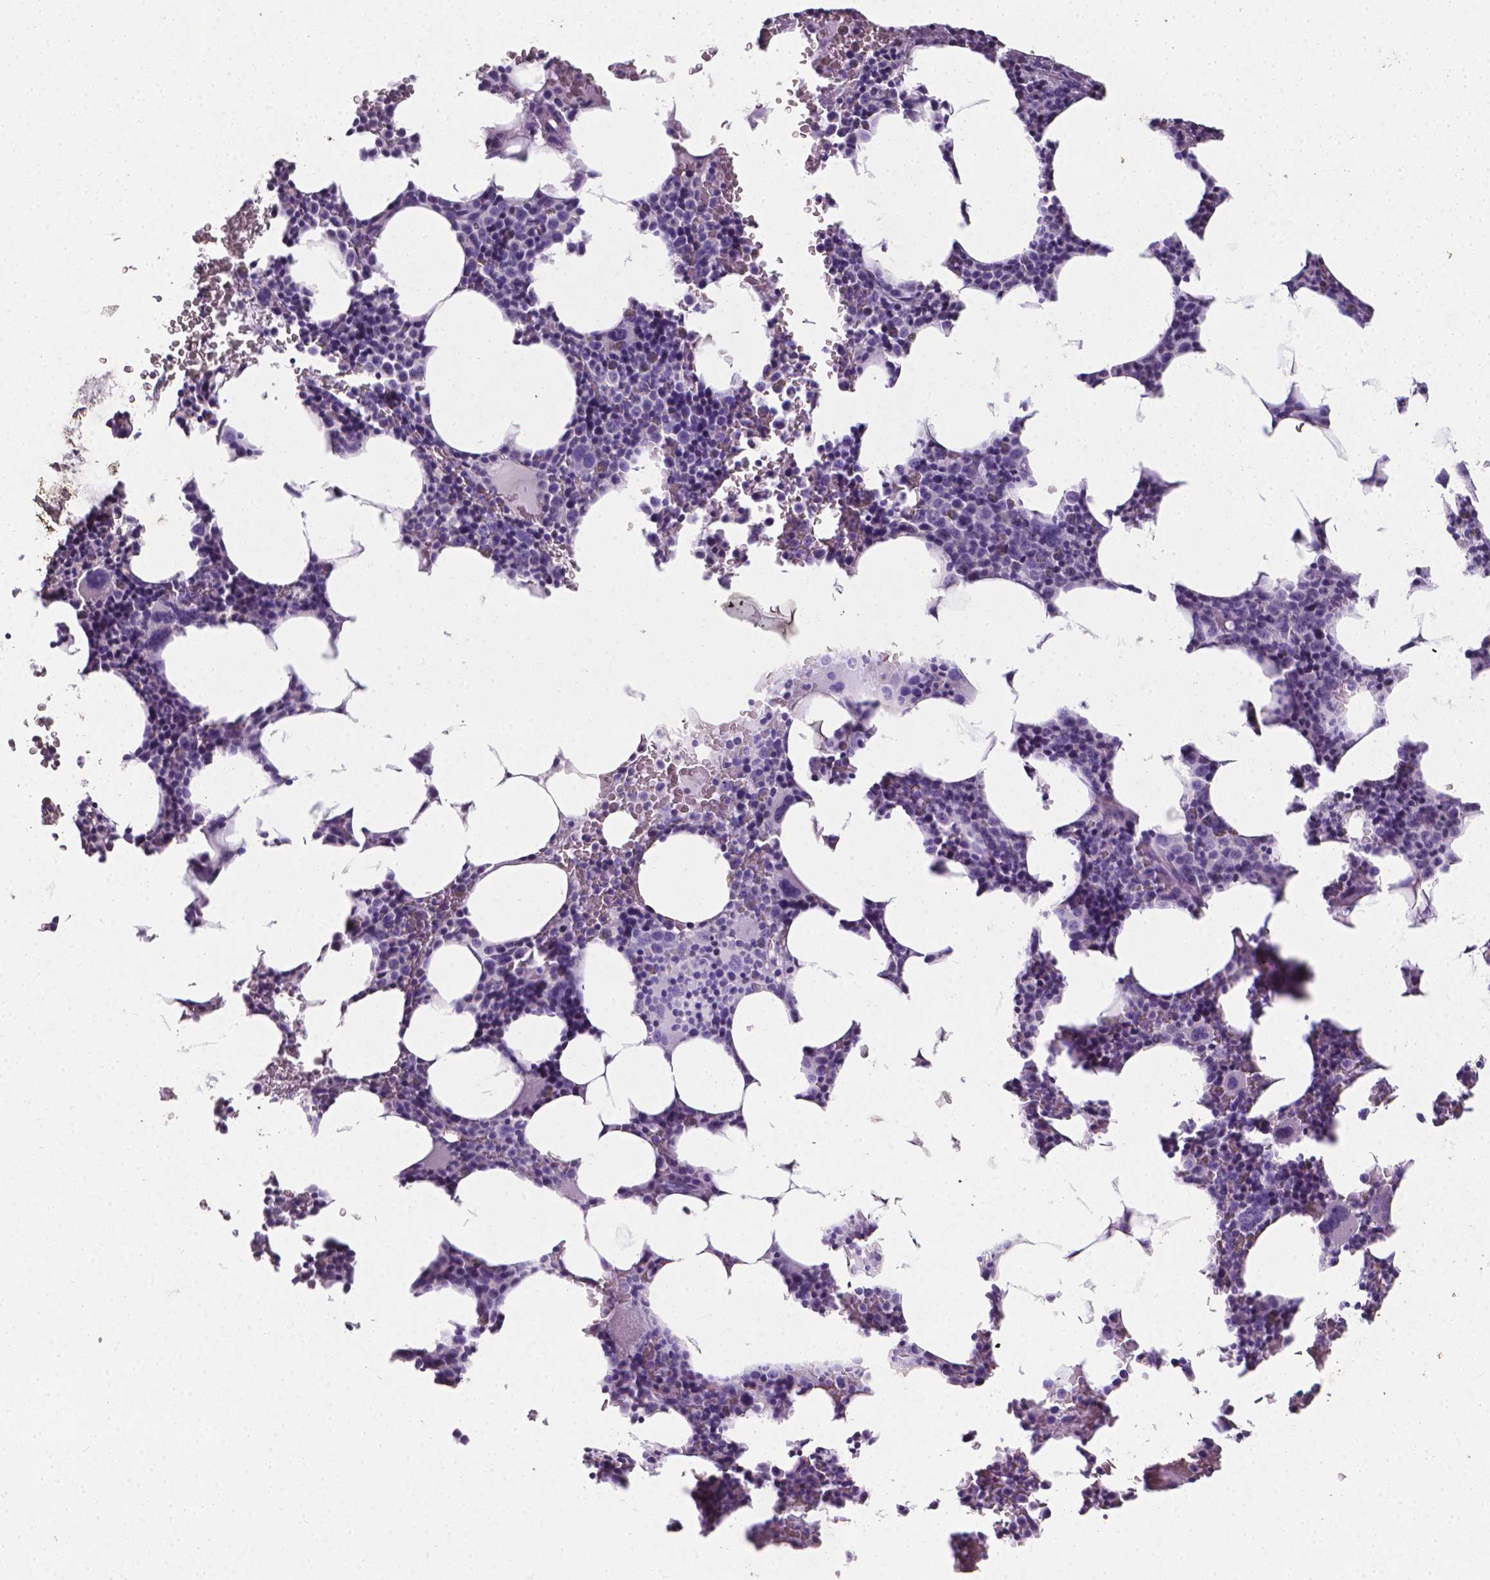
{"staining": {"intensity": "negative", "quantity": "none", "location": "none"}, "tissue": "bone marrow", "cell_type": "Hematopoietic cells", "image_type": "normal", "snomed": [{"axis": "morphology", "description": "Normal tissue, NOS"}, {"axis": "topography", "description": "Bone marrow"}], "caption": "Histopathology image shows no significant protein positivity in hematopoietic cells of benign bone marrow.", "gene": "XPNPEP2", "patient": {"sex": "male", "age": 73}}